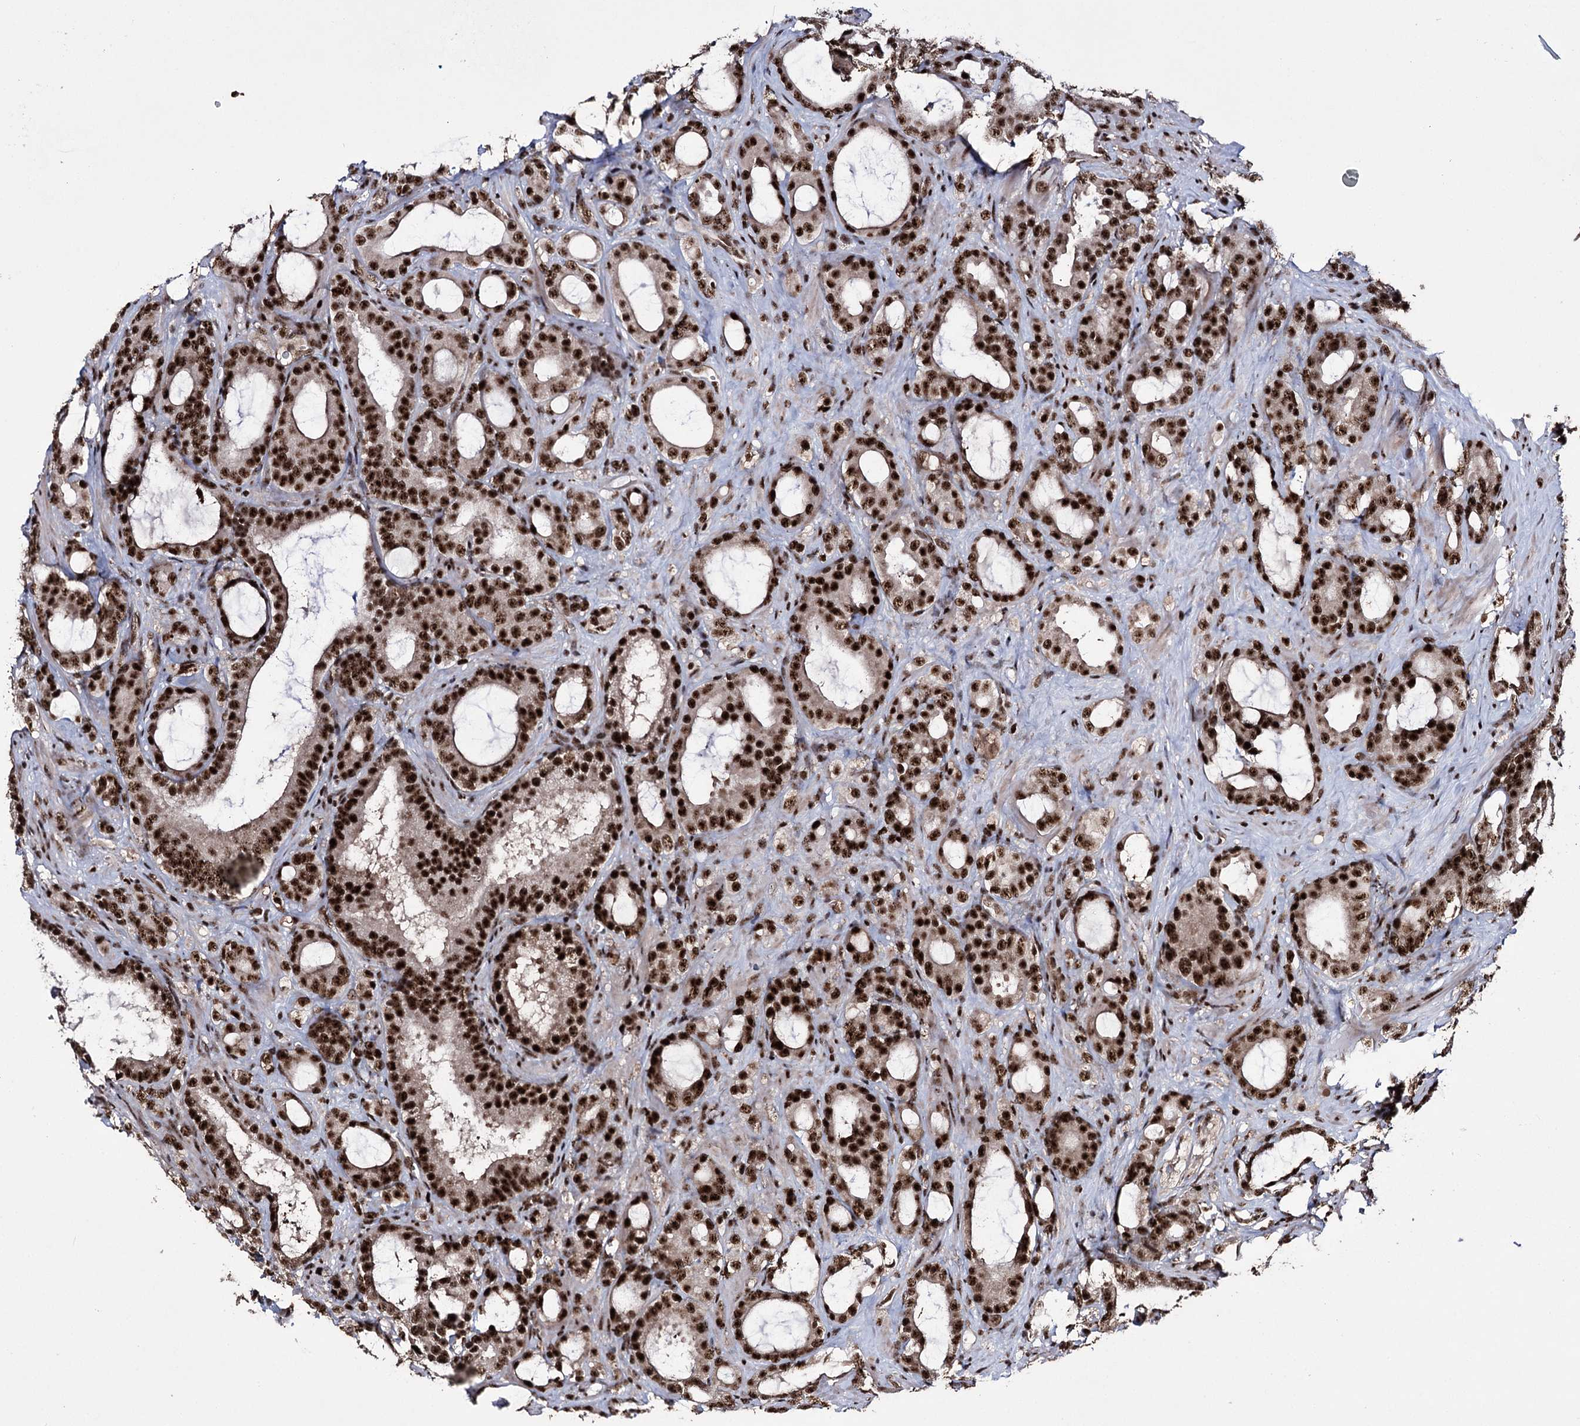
{"staining": {"intensity": "strong", "quantity": ">75%", "location": "nuclear"}, "tissue": "prostate cancer", "cell_type": "Tumor cells", "image_type": "cancer", "snomed": [{"axis": "morphology", "description": "Adenocarcinoma, High grade"}, {"axis": "topography", "description": "Prostate"}], "caption": "Protein staining by IHC reveals strong nuclear positivity in about >75% of tumor cells in prostate cancer. The protein of interest is shown in brown color, while the nuclei are stained blue.", "gene": "PRPF40A", "patient": {"sex": "male", "age": 72}}